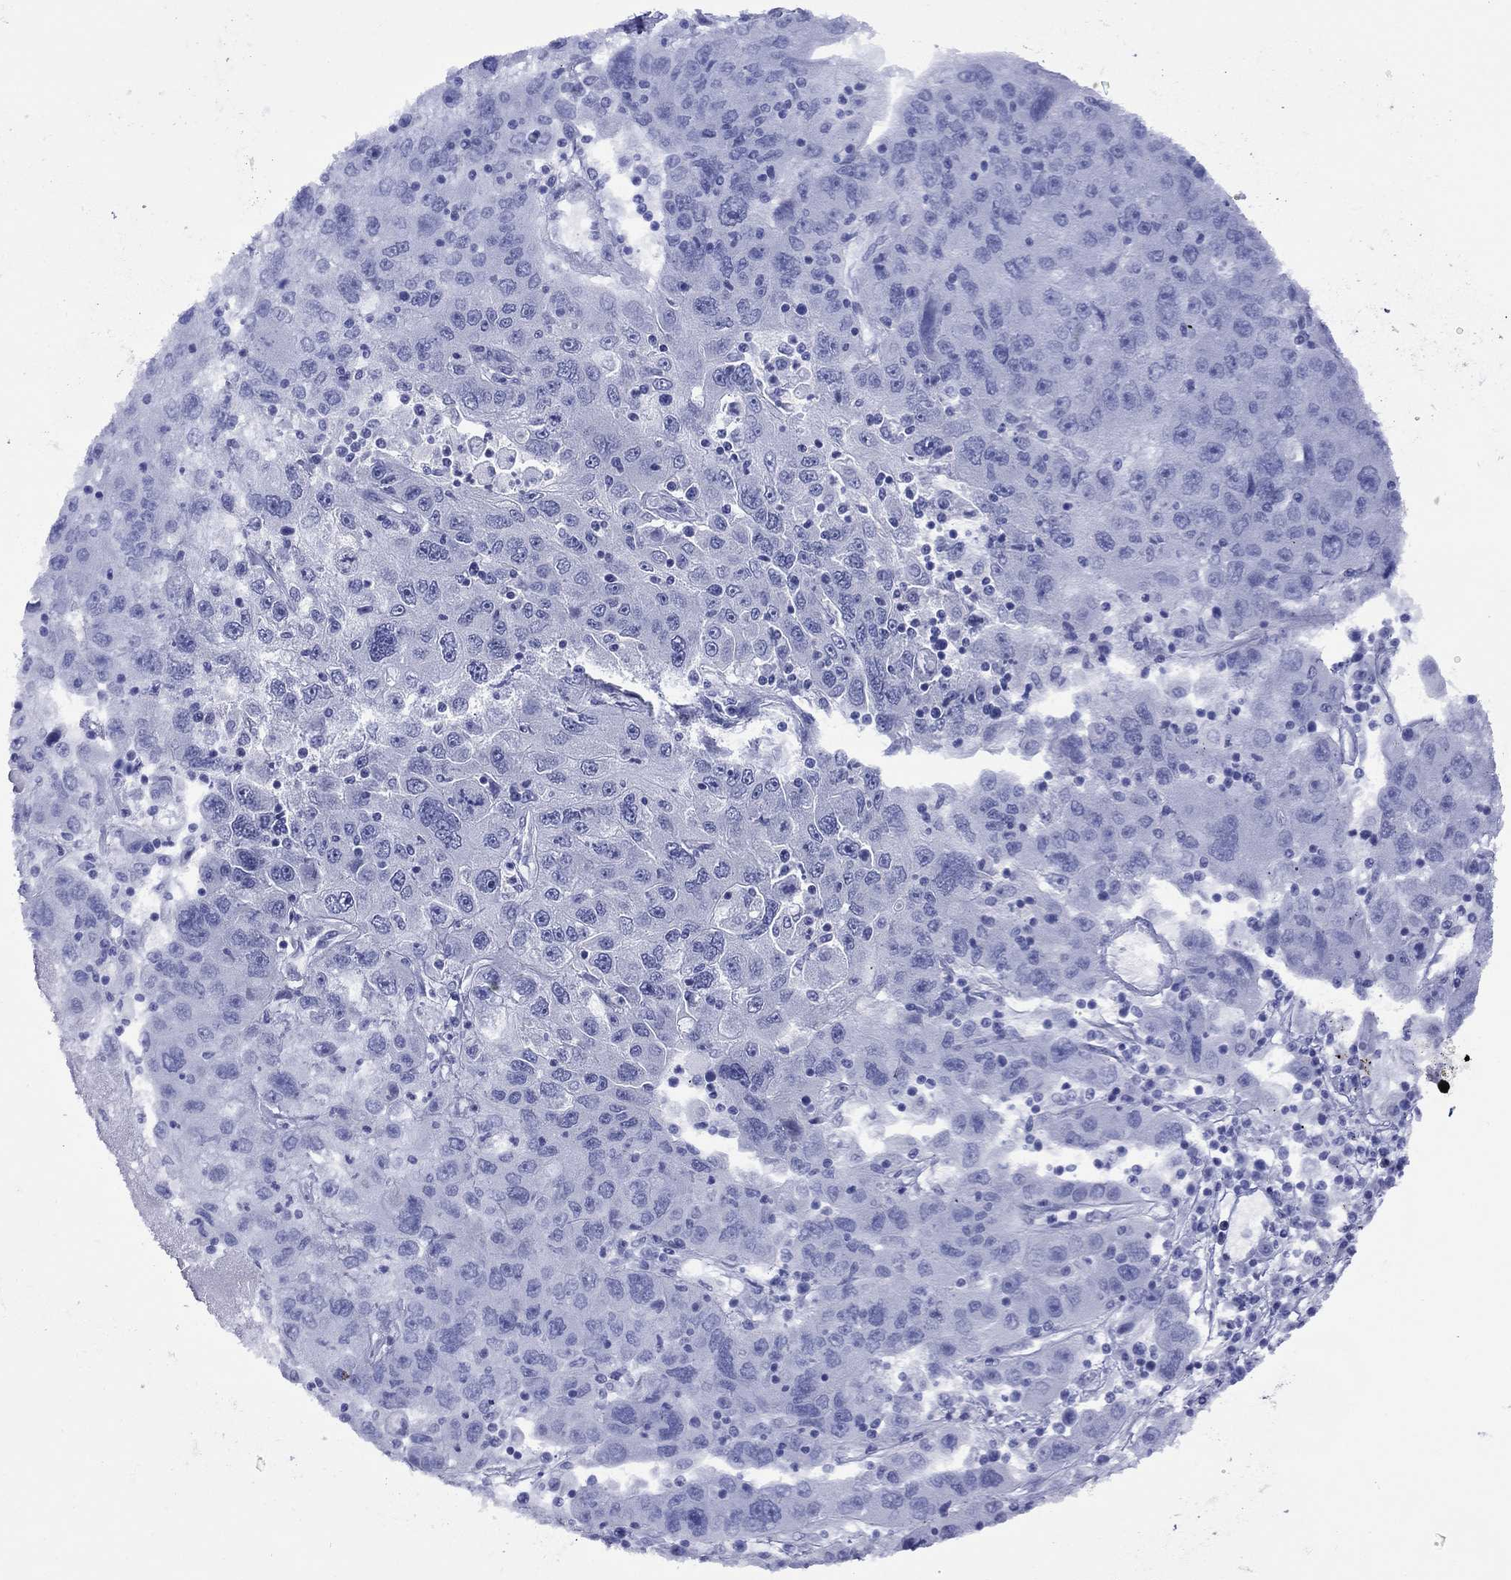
{"staining": {"intensity": "negative", "quantity": "none", "location": "none"}, "tissue": "stomach cancer", "cell_type": "Tumor cells", "image_type": "cancer", "snomed": [{"axis": "morphology", "description": "Adenocarcinoma, NOS"}, {"axis": "topography", "description": "Stomach"}], "caption": "Adenocarcinoma (stomach) was stained to show a protein in brown. There is no significant expression in tumor cells.", "gene": "ROM1", "patient": {"sex": "male", "age": 56}}